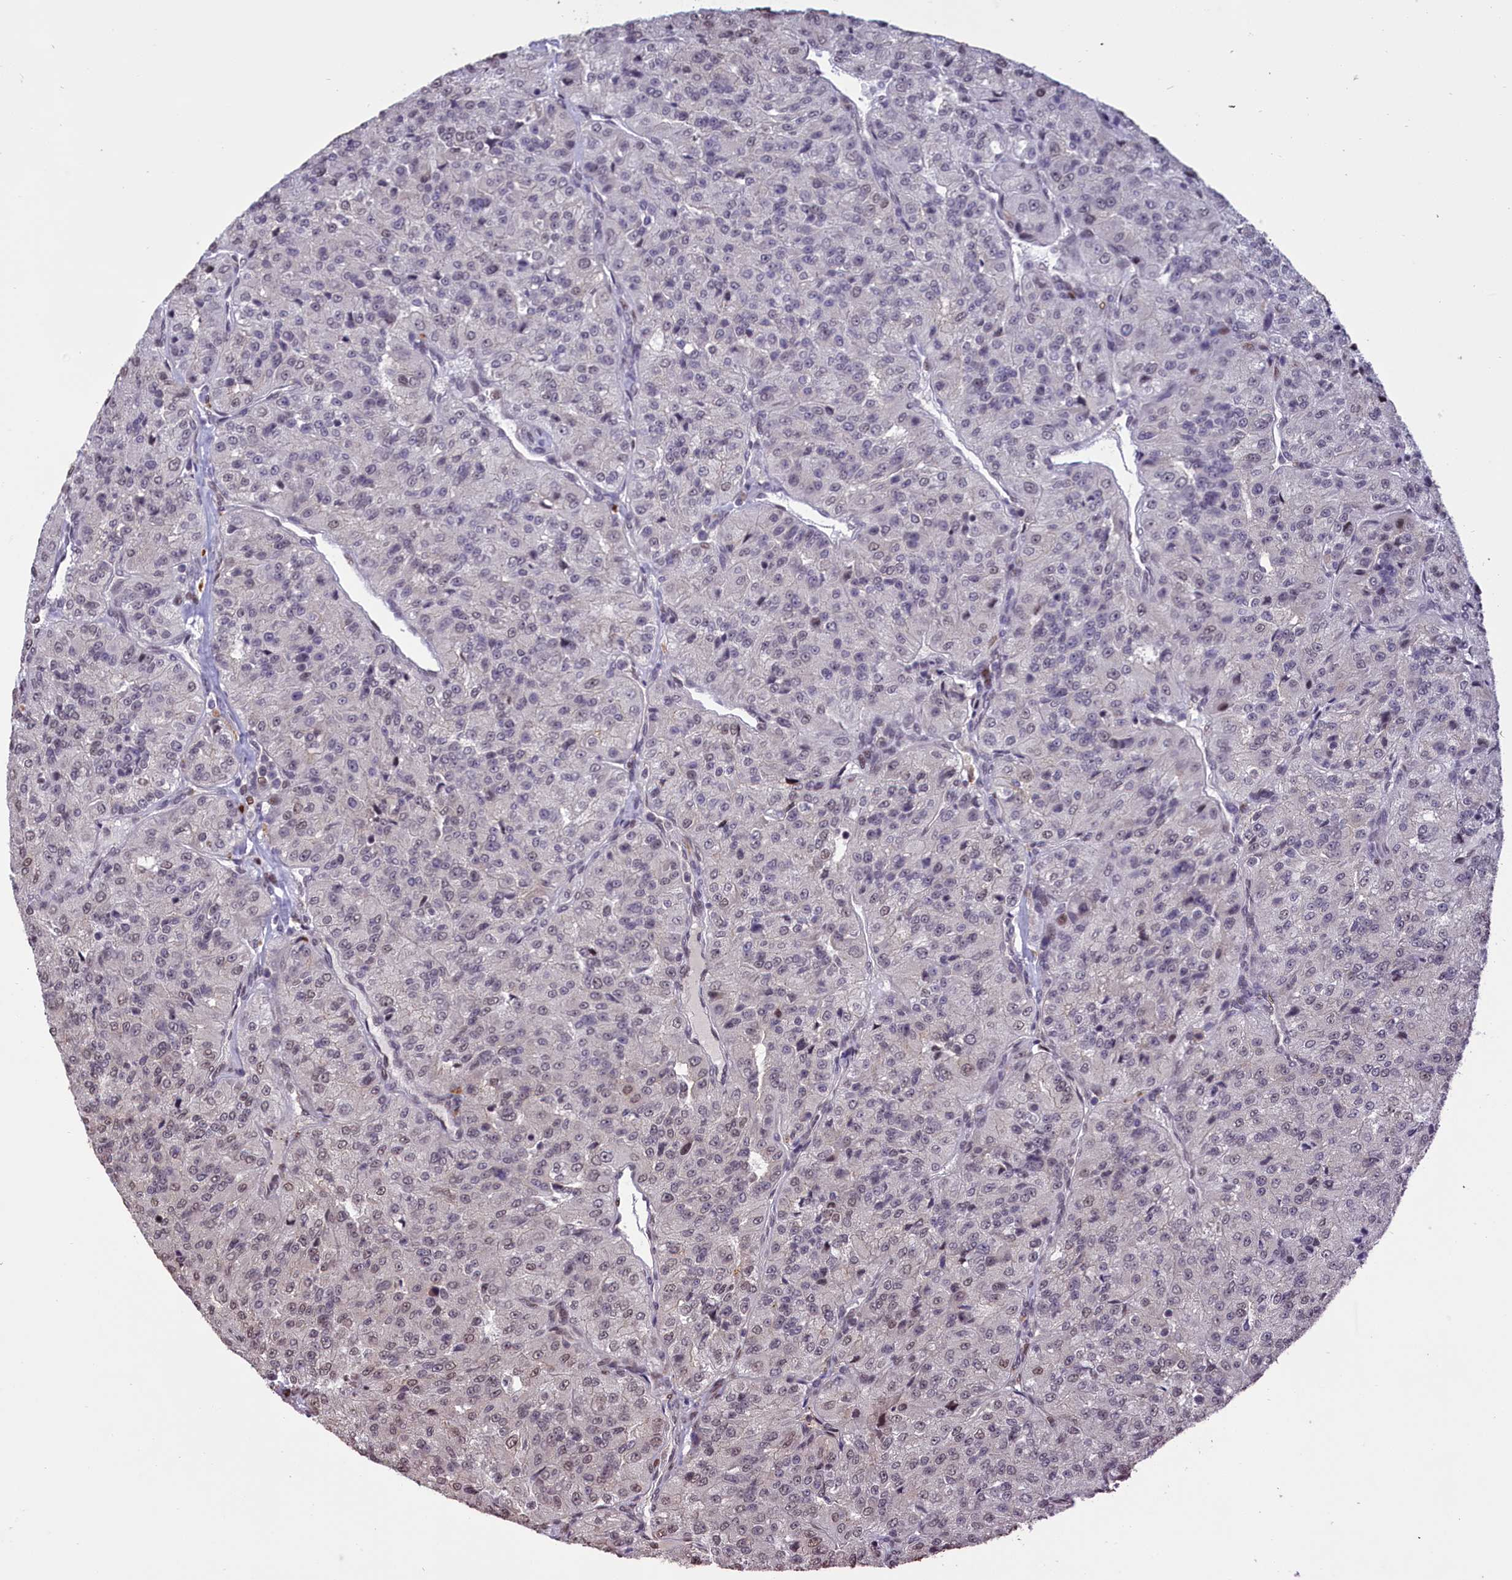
{"staining": {"intensity": "weak", "quantity": "<25%", "location": "nuclear"}, "tissue": "renal cancer", "cell_type": "Tumor cells", "image_type": "cancer", "snomed": [{"axis": "morphology", "description": "Adenocarcinoma, NOS"}, {"axis": "topography", "description": "Kidney"}], "caption": "Micrograph shows no significant protein staining in tumor cells of renal adenocarcinoma.", "gene": "RELB", "patient": {"sex": "female", "age": 63}}